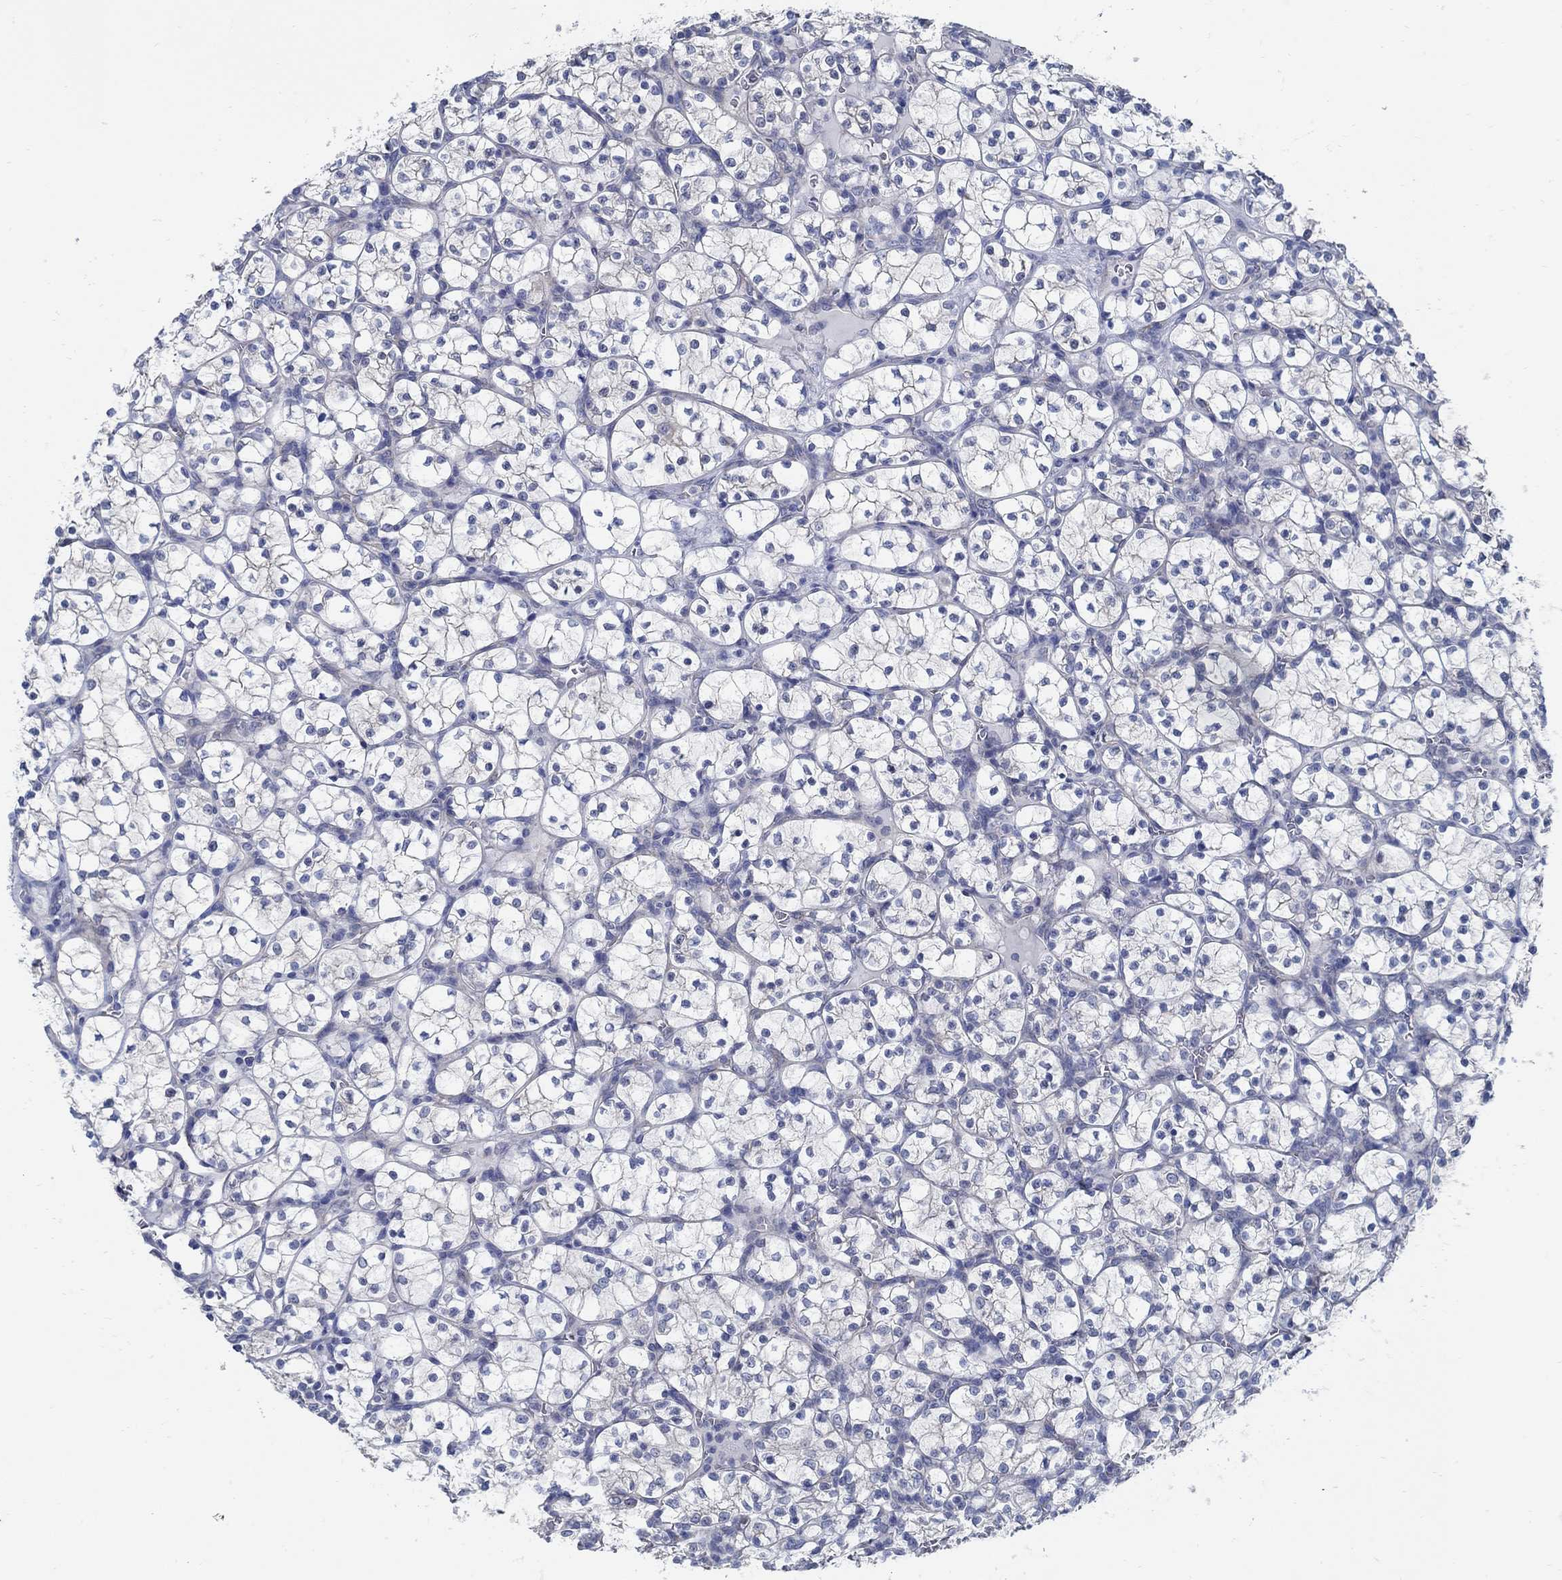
{"staining": {"intensity": "negative", "quantity": "none", "location": "none"}, "tissue": "renal cancer", "cell_type": "Tumor cells", "image_type": "cancer", "snomed": [{"axis": "morphology", "description": "Adenocarcinoma, NOS"}, {"axis": "topography", "description": "Kidney"}], "caption": "Tumor cells show no significant positivity in adenocarcinoma (renal).", "gene": "C15orf39", "patient": {"sex": "female", "age": 89}}